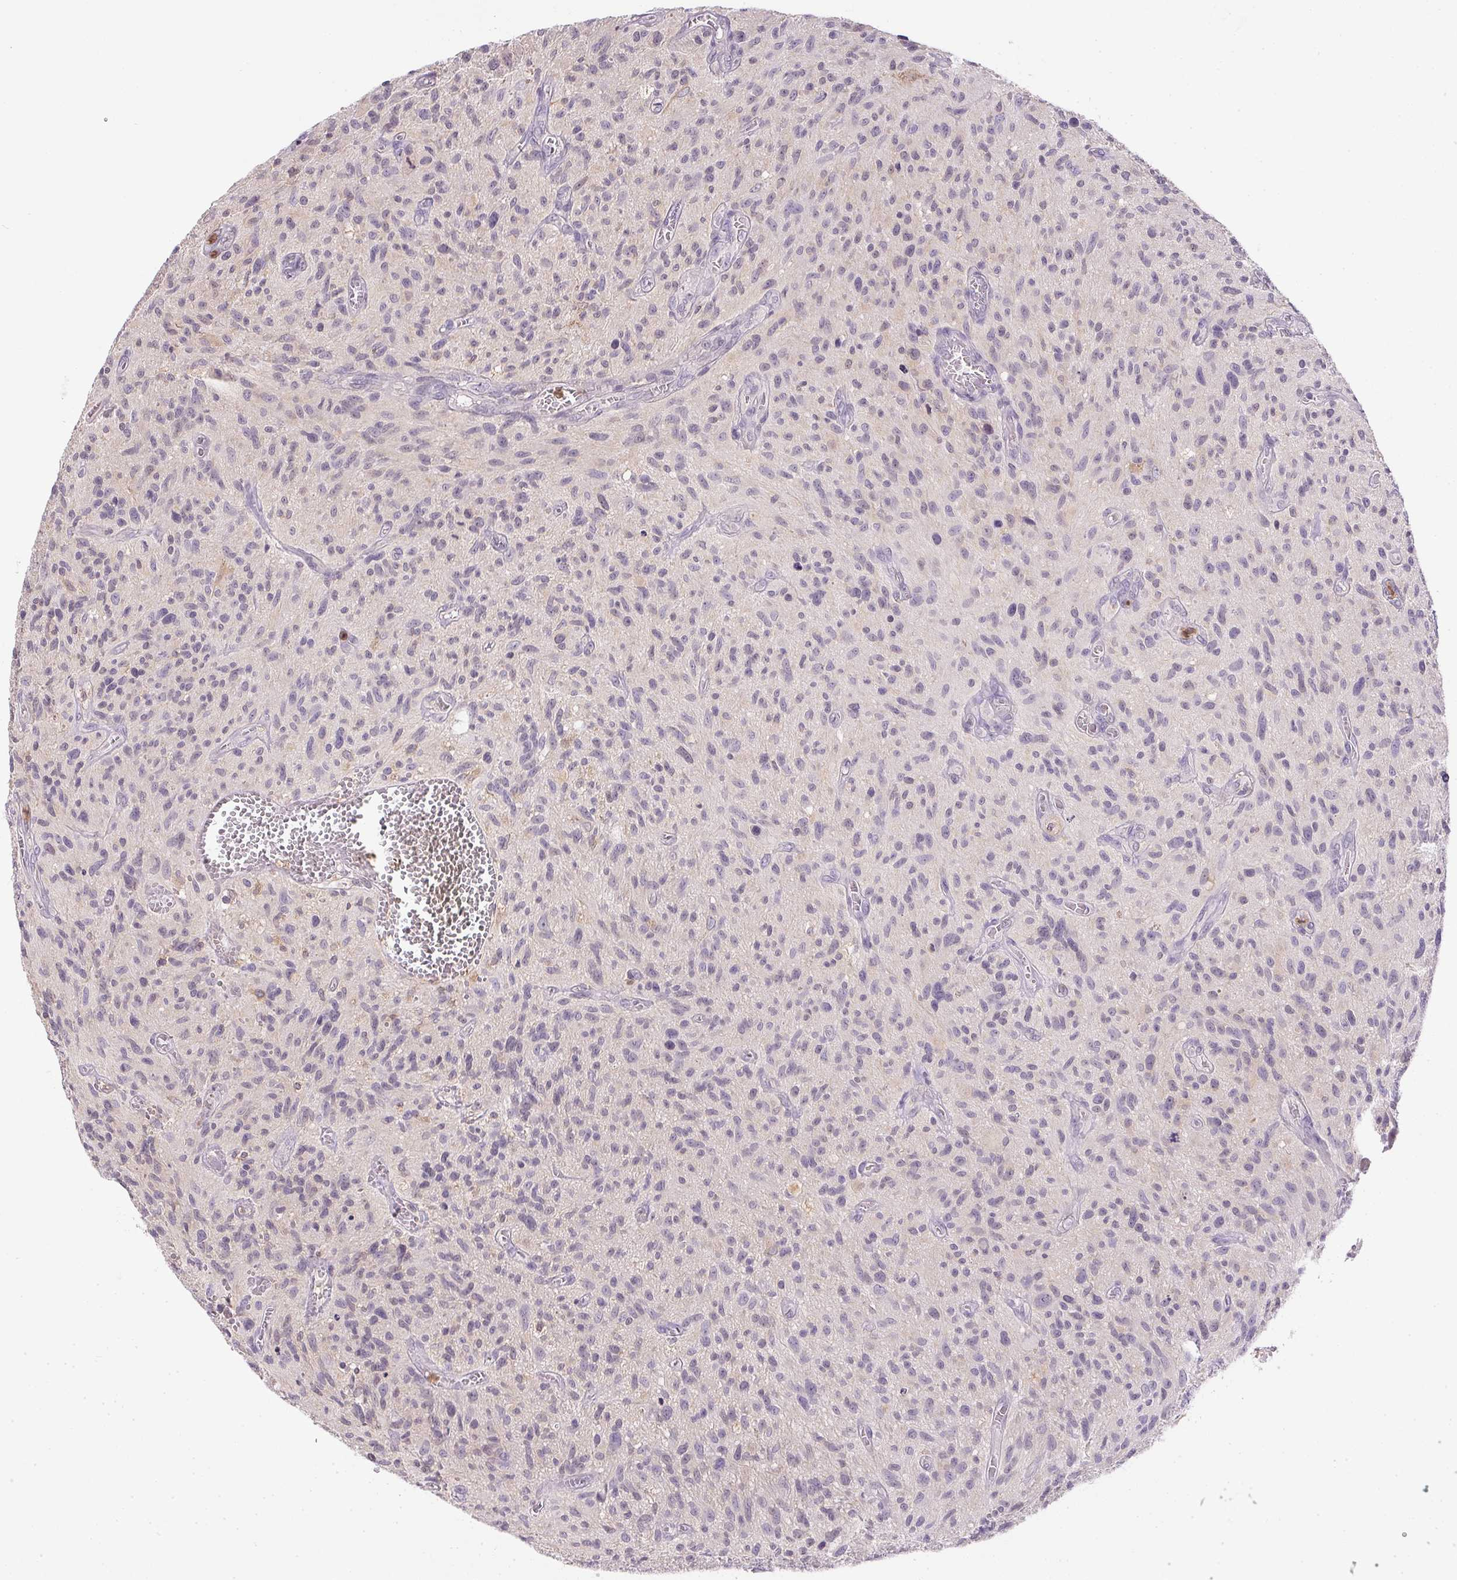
{"staining": {"intensity": "negative", "quantity": "none", "location": "none"}, "tissue": "glioma", "cell_type": "Tumor cells", "image_type": "cancer", "snomed": [{"axis": "morphology", "description": "Glioma, malignant, High grade"}, {"axis": "topography", "description": "Brain"}], "caption": "The immunohistochemistry (IHC) photomicrograph has no significant positivity in tumor cells of high-grade glioma (malignant) tissue.", "gene": "DNAJC5G", "patient": {"sex": "male", "age": 75}}